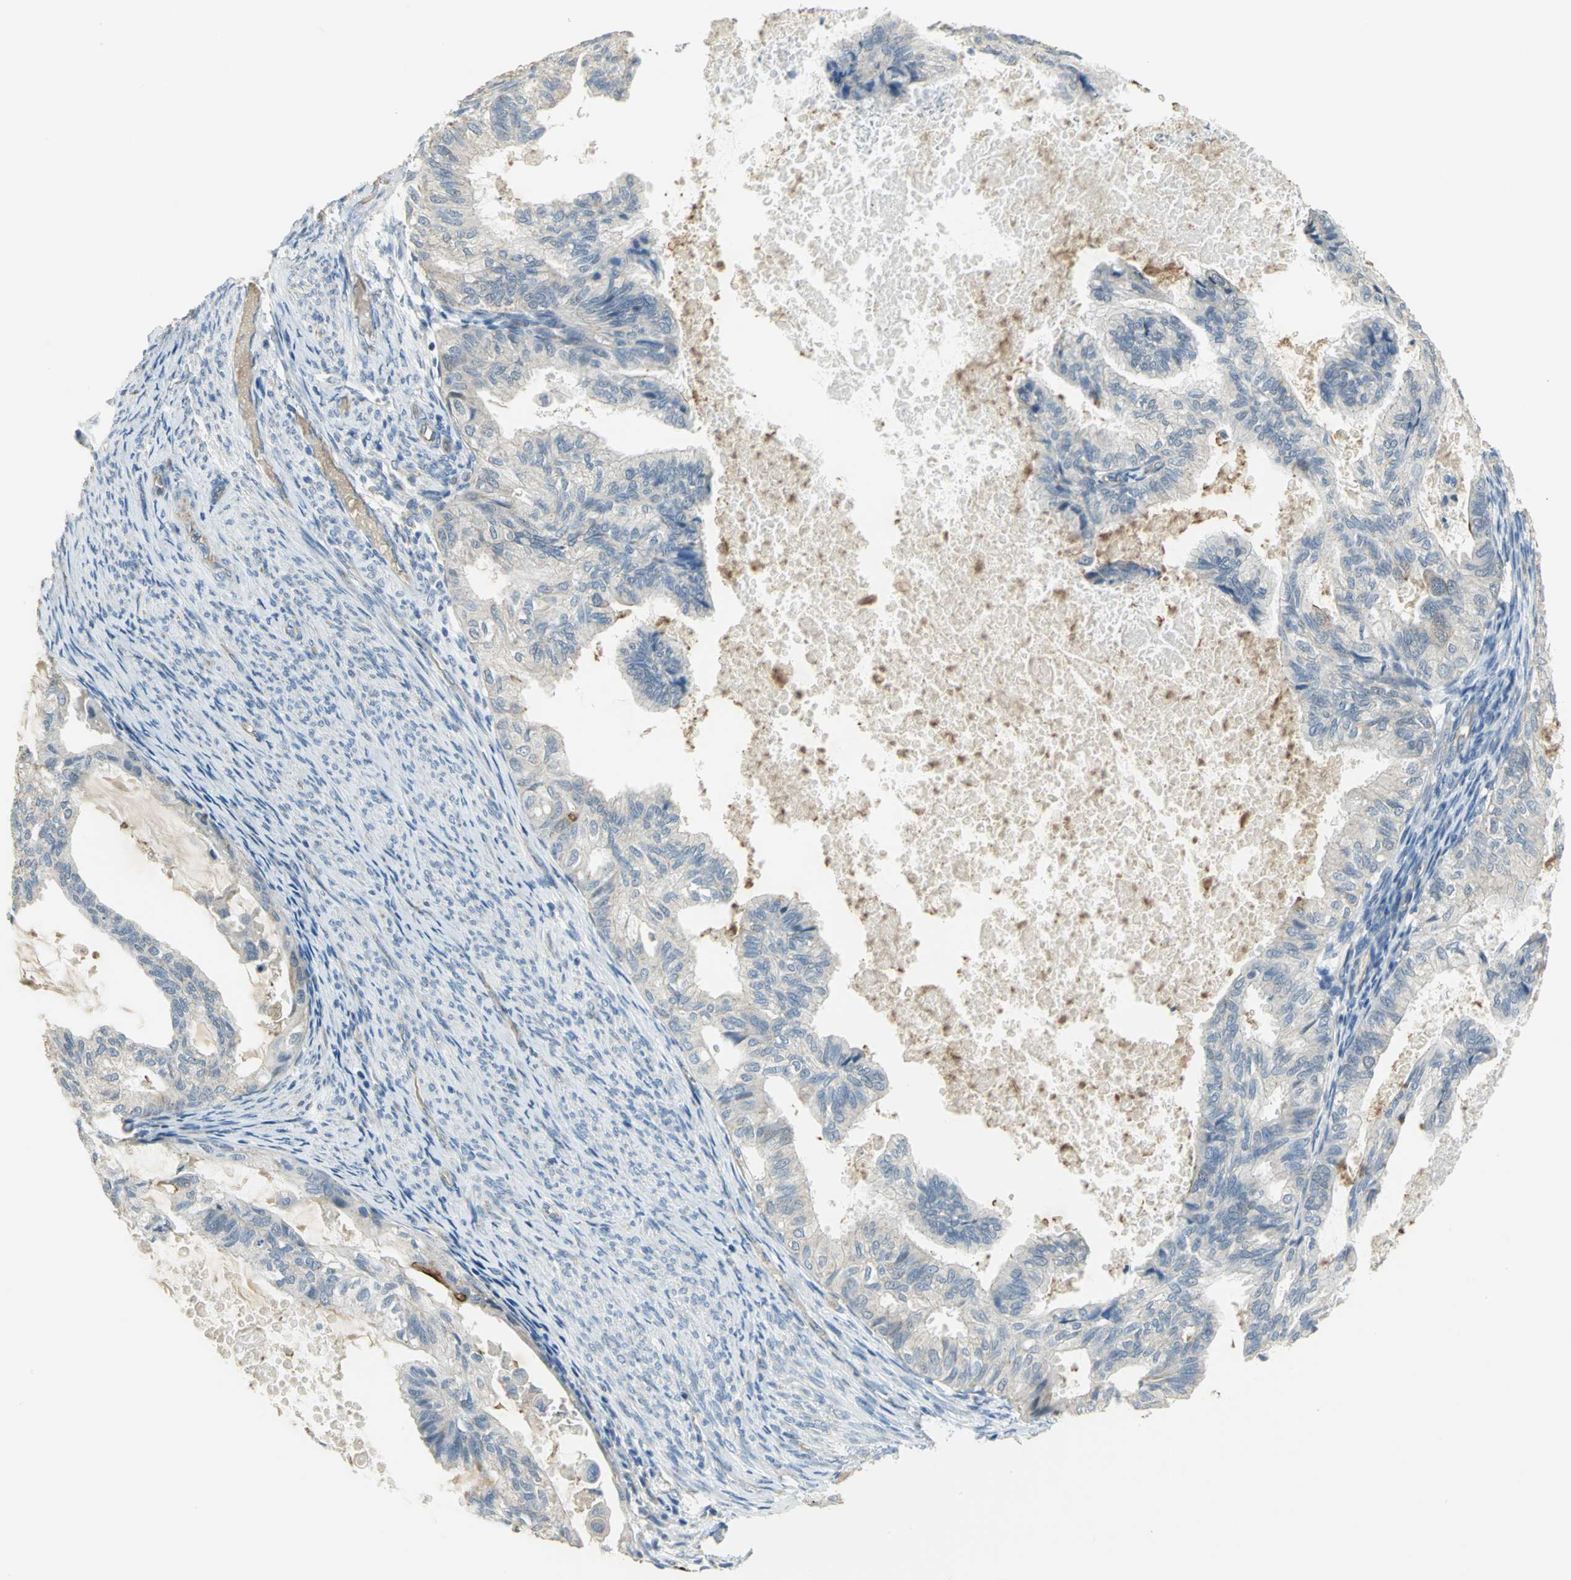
{"staining": {"intensity": "negative", "quantity": "none", "location": "none"}, "tissue": "cervical cancer", "cell_type": "Tumor cells", "image_type": "cancer", "snomed": [{"axis": "morphology", "description": "Normal tissue, NOS"}, {"axis": "morphology", "description": "Adenocarcinoma, NOS"}, {"axis": "topography", "description": "Cervix"}, {"axis": "topography", "description": "Endometrium"}], "caption": "A high-resolution photomicrograph shows IHC staining of adenocarcinoma (cervical), which exhibits no significant expression in tumor cells.", "gene": "HTR1F", "patient": {"sex": "female", "age": 86}}